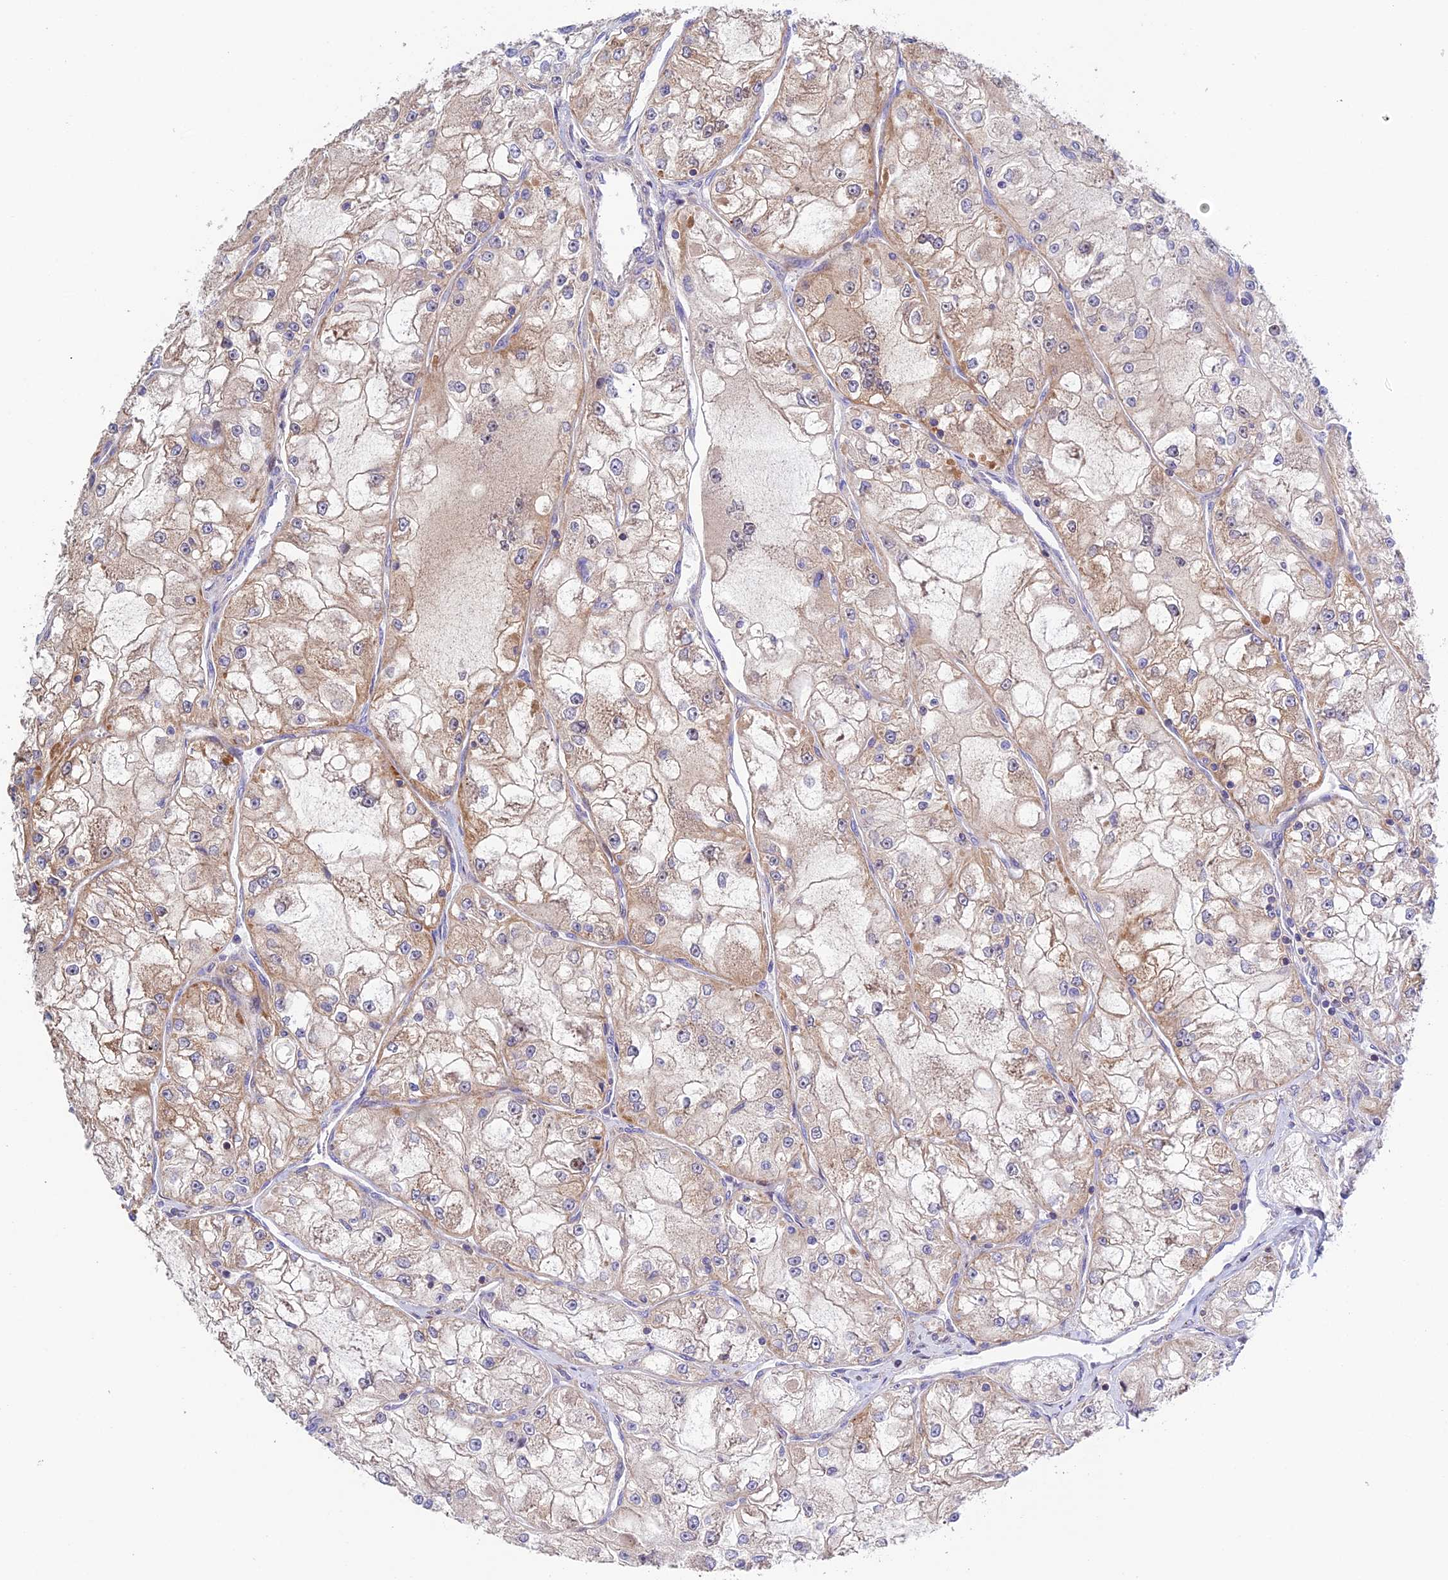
{"staining": {"intensity": "weak", "quantity": "25%-75%", "location": "cytoplasmic/membranous"}, "tissue": "renal cancer", "cell_type": "Tumor cells", "image_type": "cancer", "snomed": [{"axis": "morphology", "description": "Adenocarcinoma, NOS"}, {"axis": "topography", "description": "Kidney"}], "caption": "Immunohistochemistry (IHC) (DAB) staining of adenocarcinoma (renal) exhibits weak cytoplasmic/membranous protein expression in approximately 25%-75% of tumor cells. Using DAB (3,3'-diaminobenzidine) (brown) and hematoxylin (blue) stains, captured at high magnification using brightfield microscopy.", "gene": "PRIM1", "patient": {"sex": "female", "age": 72}}